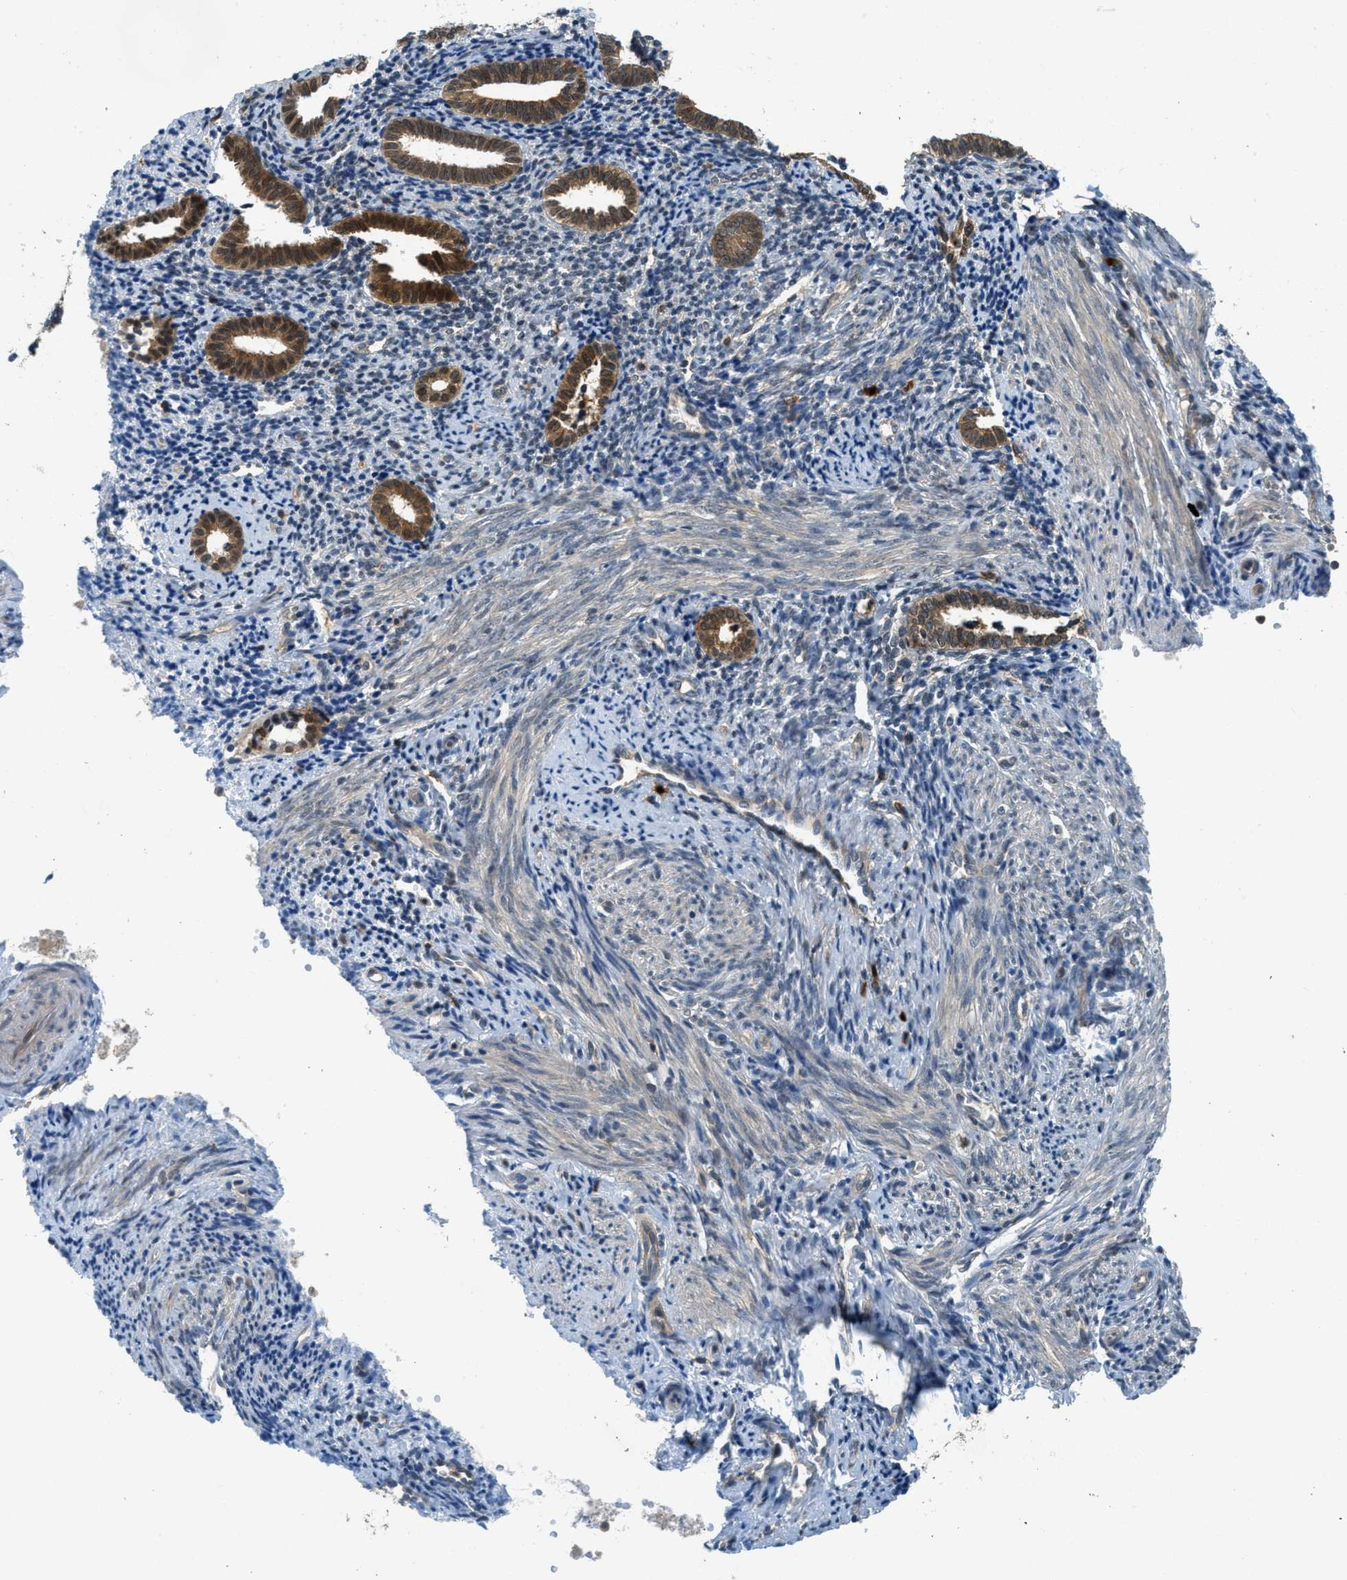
{"staining": {"intensity": "negative", "quantity": "none", "location": "none"}, "tissue": "endometrium", "cell_type": "Cells in endometrial stroma", "image_type": "normal", "snomed": [{"axis": "morphology", "description": "Normal tissue, NOS"}, {"axis": "topography", "description": "Endometrium"}], "caption": "Human endometrium stained for a protein using immunohistochemistry reveals no staining in cells in endometrial stroma.", "gene": "GMPPB", "patient": {"sex": "female", "age": 50}}